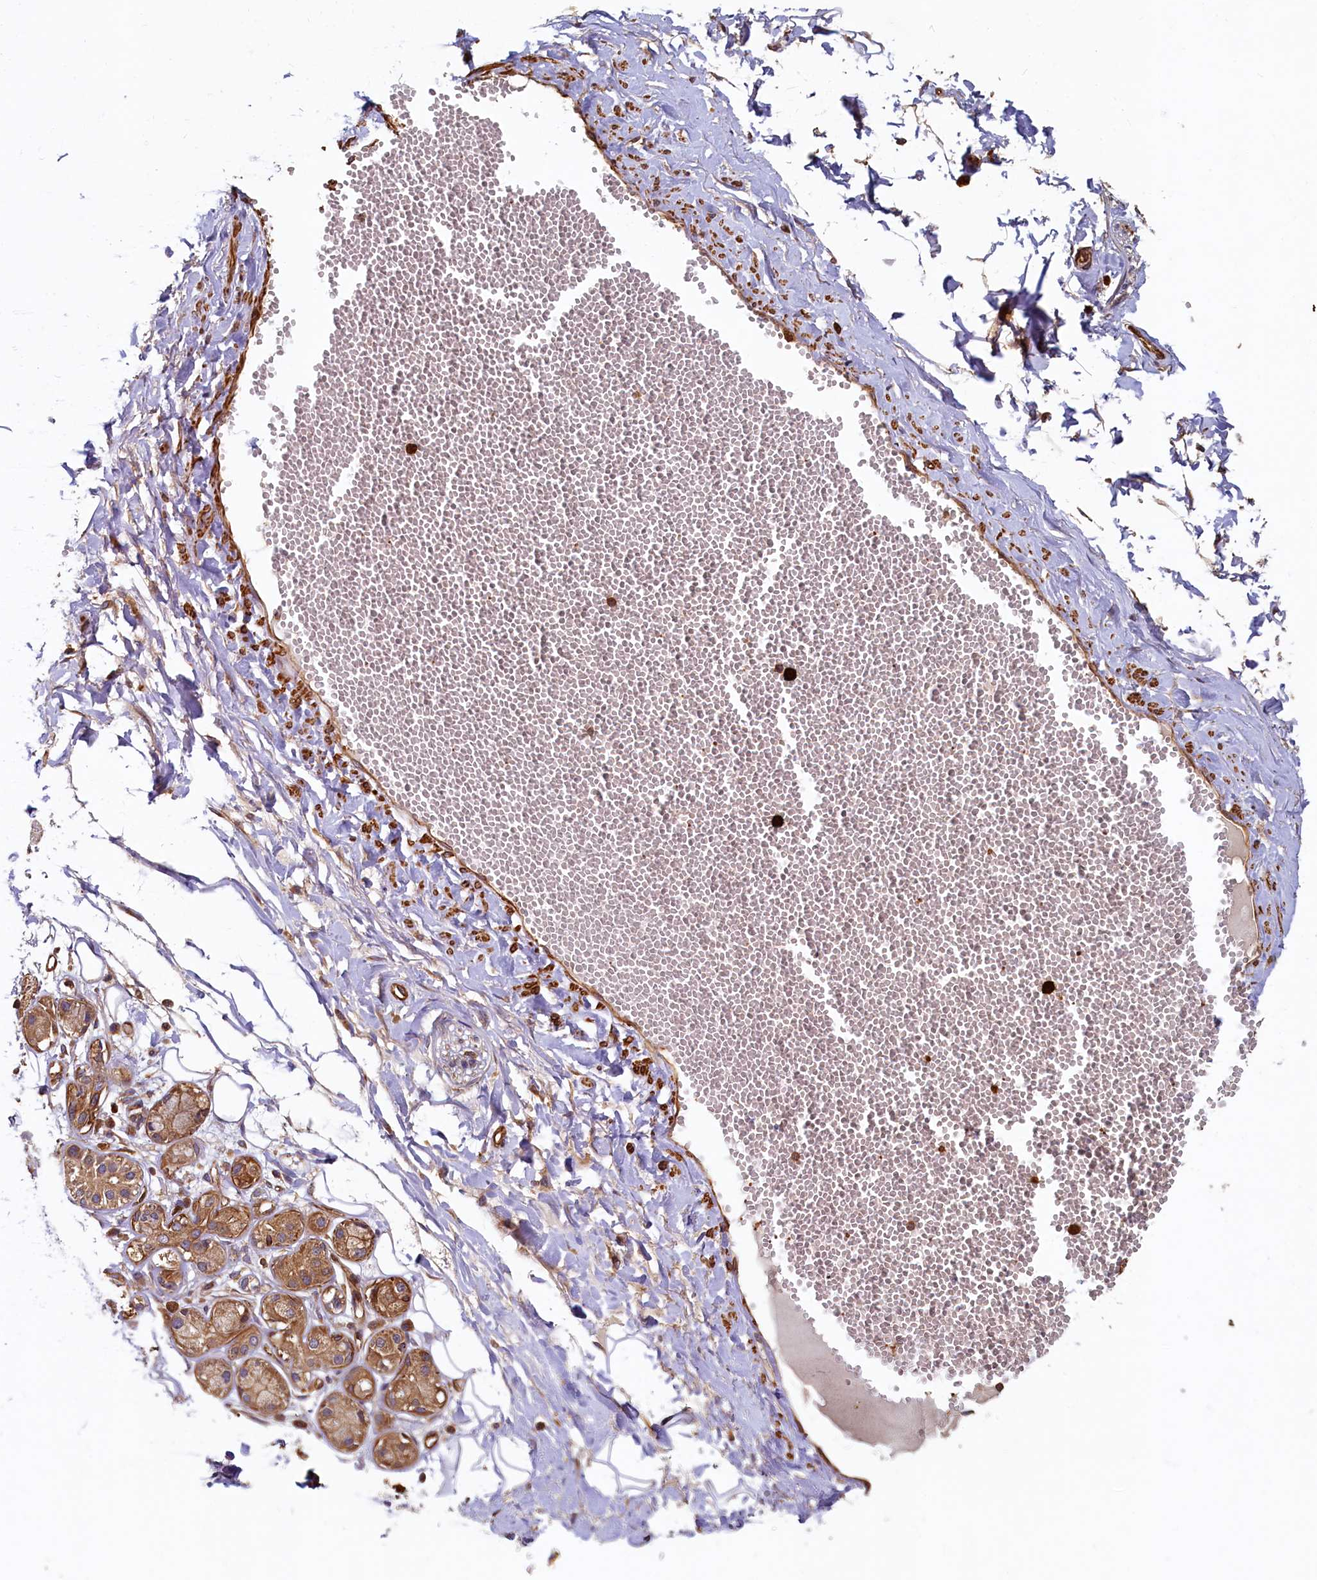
{"staining": {"intensity": "moderate", "quantity": "25%-75%", "location": "cytoplasmic/membranous"}, "tissue": "adipose tissue", "cell_type": "Adipocytes", "image_type": "normal", "snomed": [{"axis": "morphology", "description": "Normal tissue, NOS"}, {"axis": "morphology", "description": "Inflammation, NOS"}, {"axis": "topography", "description": "Salivary gland"}, {"axis": "topography", "description": "Peripheral nerve tissue"}], "caption": "Protein analysis of normal adipose tissue demonstrates moderate cytoplasmic/membranous staining in about 25%-75% of adipocytes. The staining was performed using DAB to visualize the protein expression in brown, while the nuclei were stained in blue with hematoxylin (Magnification: 20x).", "gene": "CCDC102B", "patient": {"sex": "female", "age": 75}}